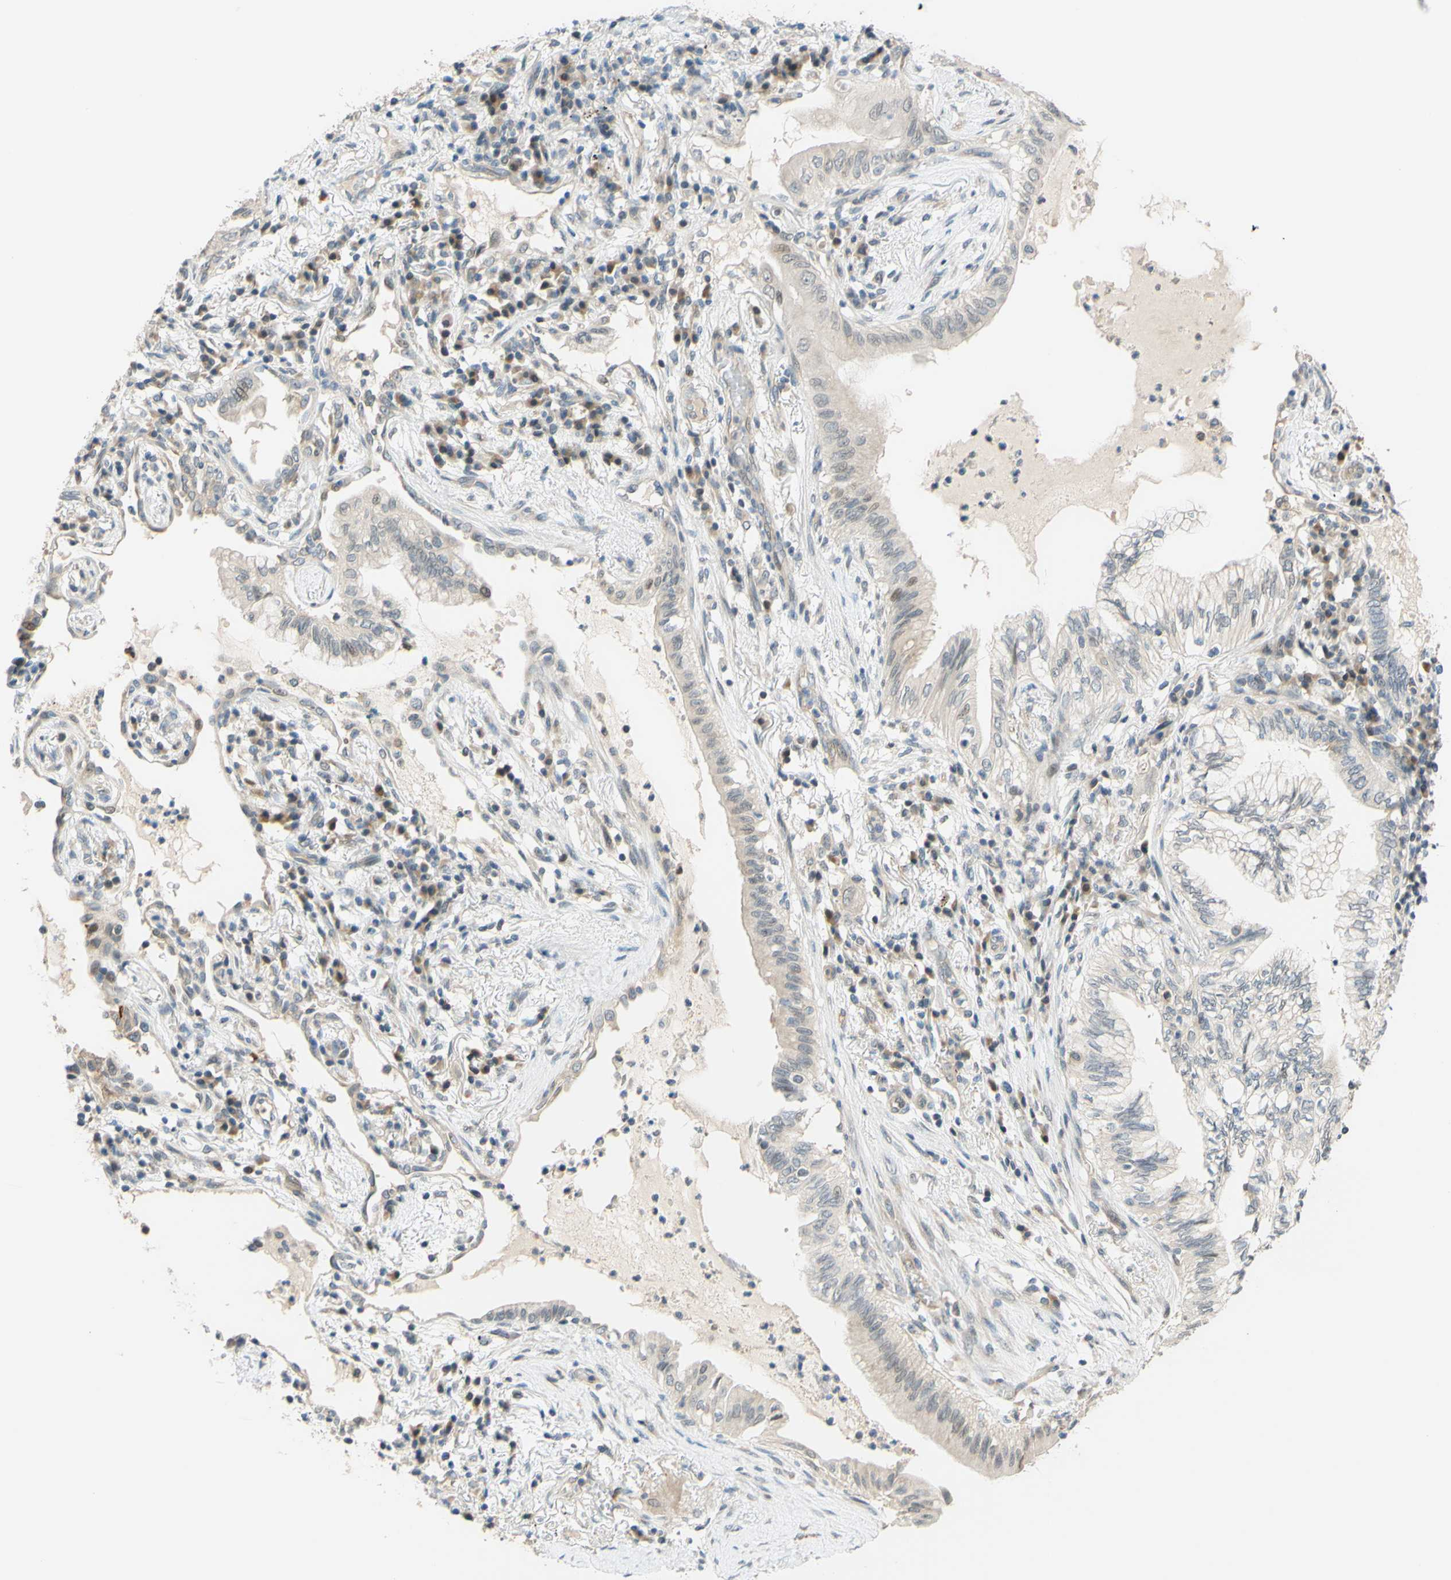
{"staining": {"intensity": "negative", "quantity": "none", "location": "none"}, "tissue": "lung cancer", "cell_type": "Tumor cells", "image_type": "cancer", "snomed": [{"axis": "morphology", "description": "Adenocarcinoma, NOS"}, {"axis": "topography", "description": "Lung"}], "caption": "Immunohistochemistry of lung cancer (adenocarcinoma) demonstrates no positivity in tumor cells.", "gene": "C2CD2L", "patient": {"sex": "female", "age": 70}}